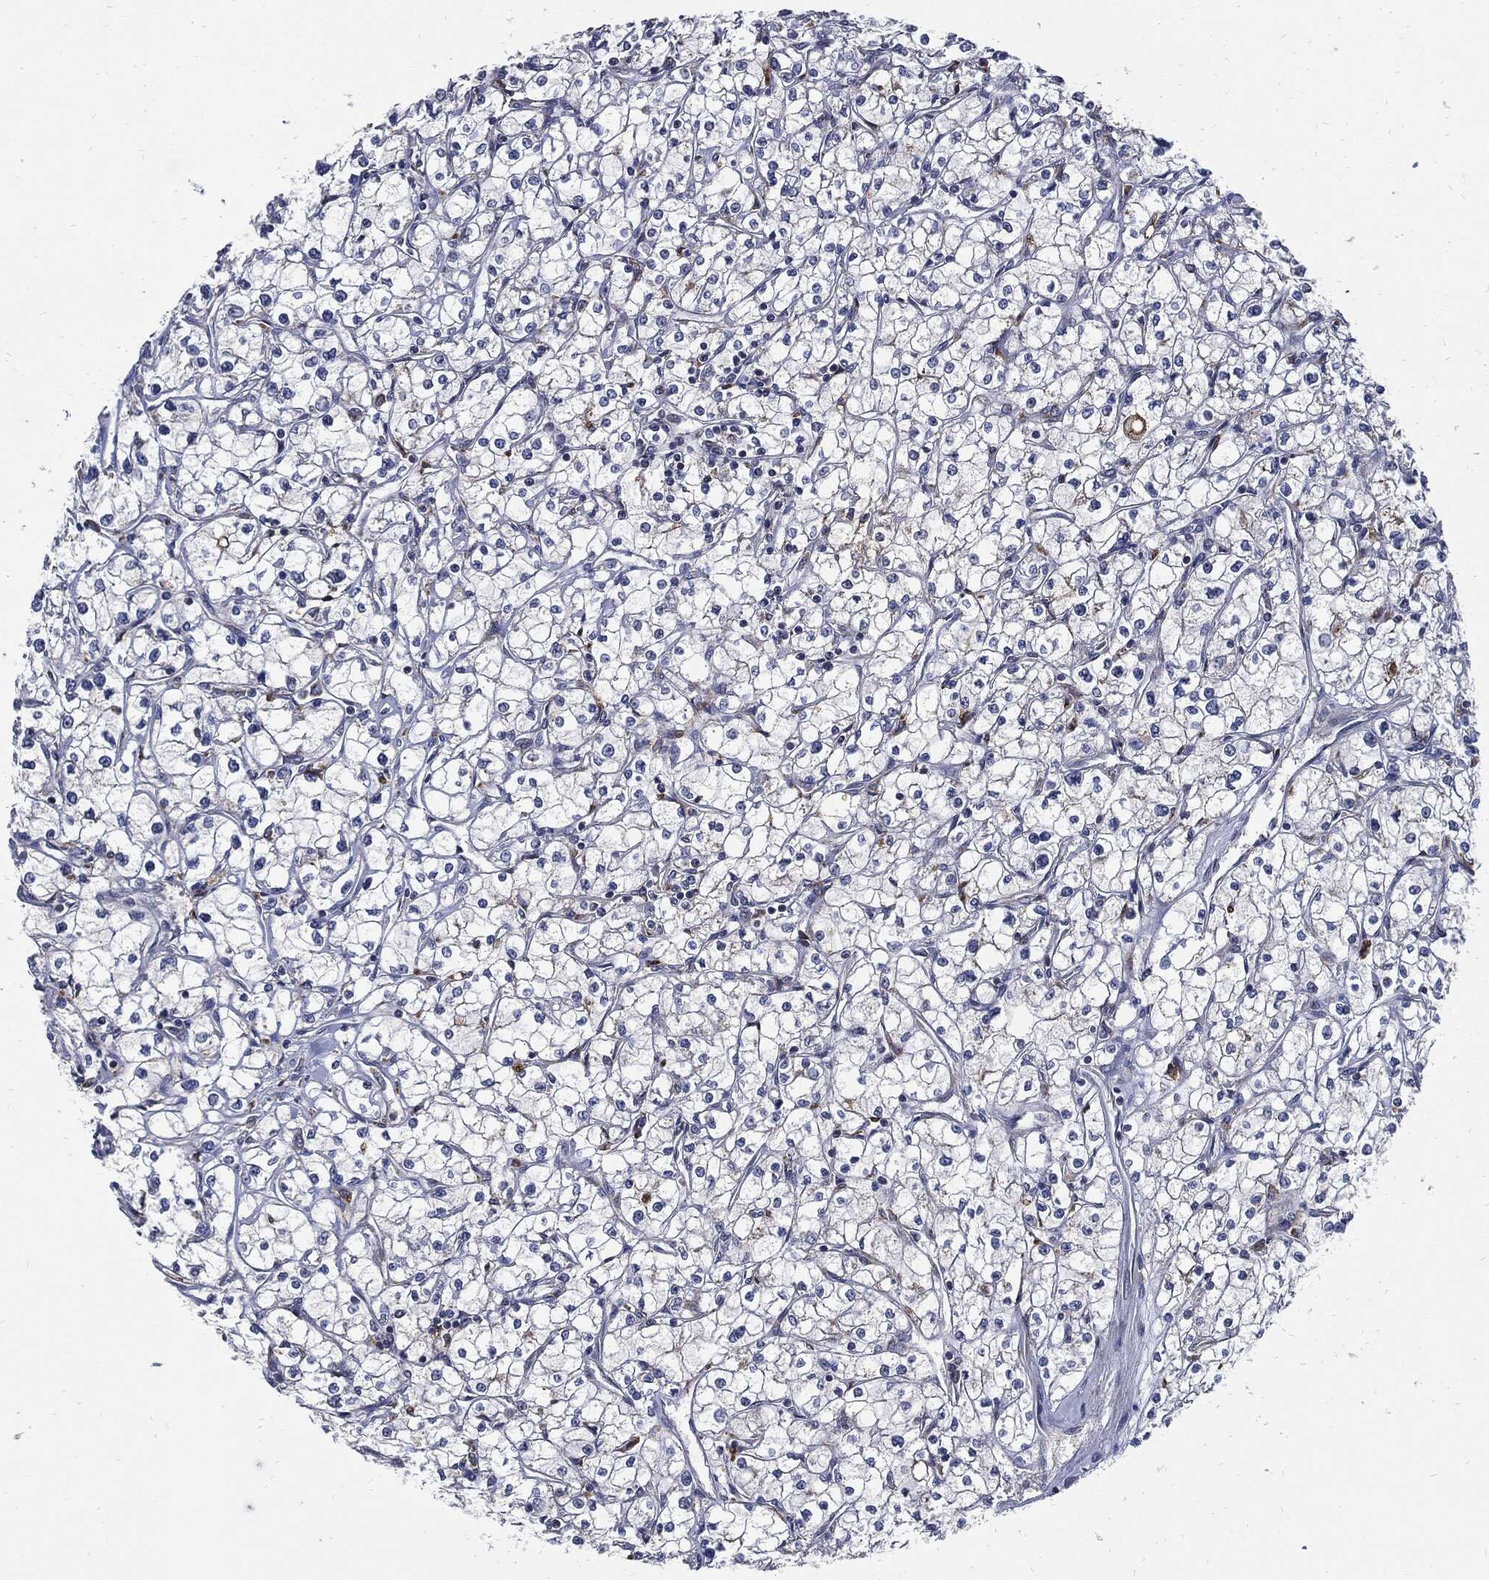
{"staining": {"intensity": "negative", "quantity": "none", "location": "none"}, "tissue": "renal cancer", "cell_type": "Tumor cells", "image_type": "cancer", "snomed": [{"axis": "morphology", "description": "Adenocarcinoma, NOS"}, {"axis": "topography", "description": "Kidney"}], "caption": "A photomicrograph of adenocarcinoma (renal) stained for a protein displays no brown staining in tumor cells.", "gene": "SLC31A2", "patient": {"sex": "male", "age": 67}}